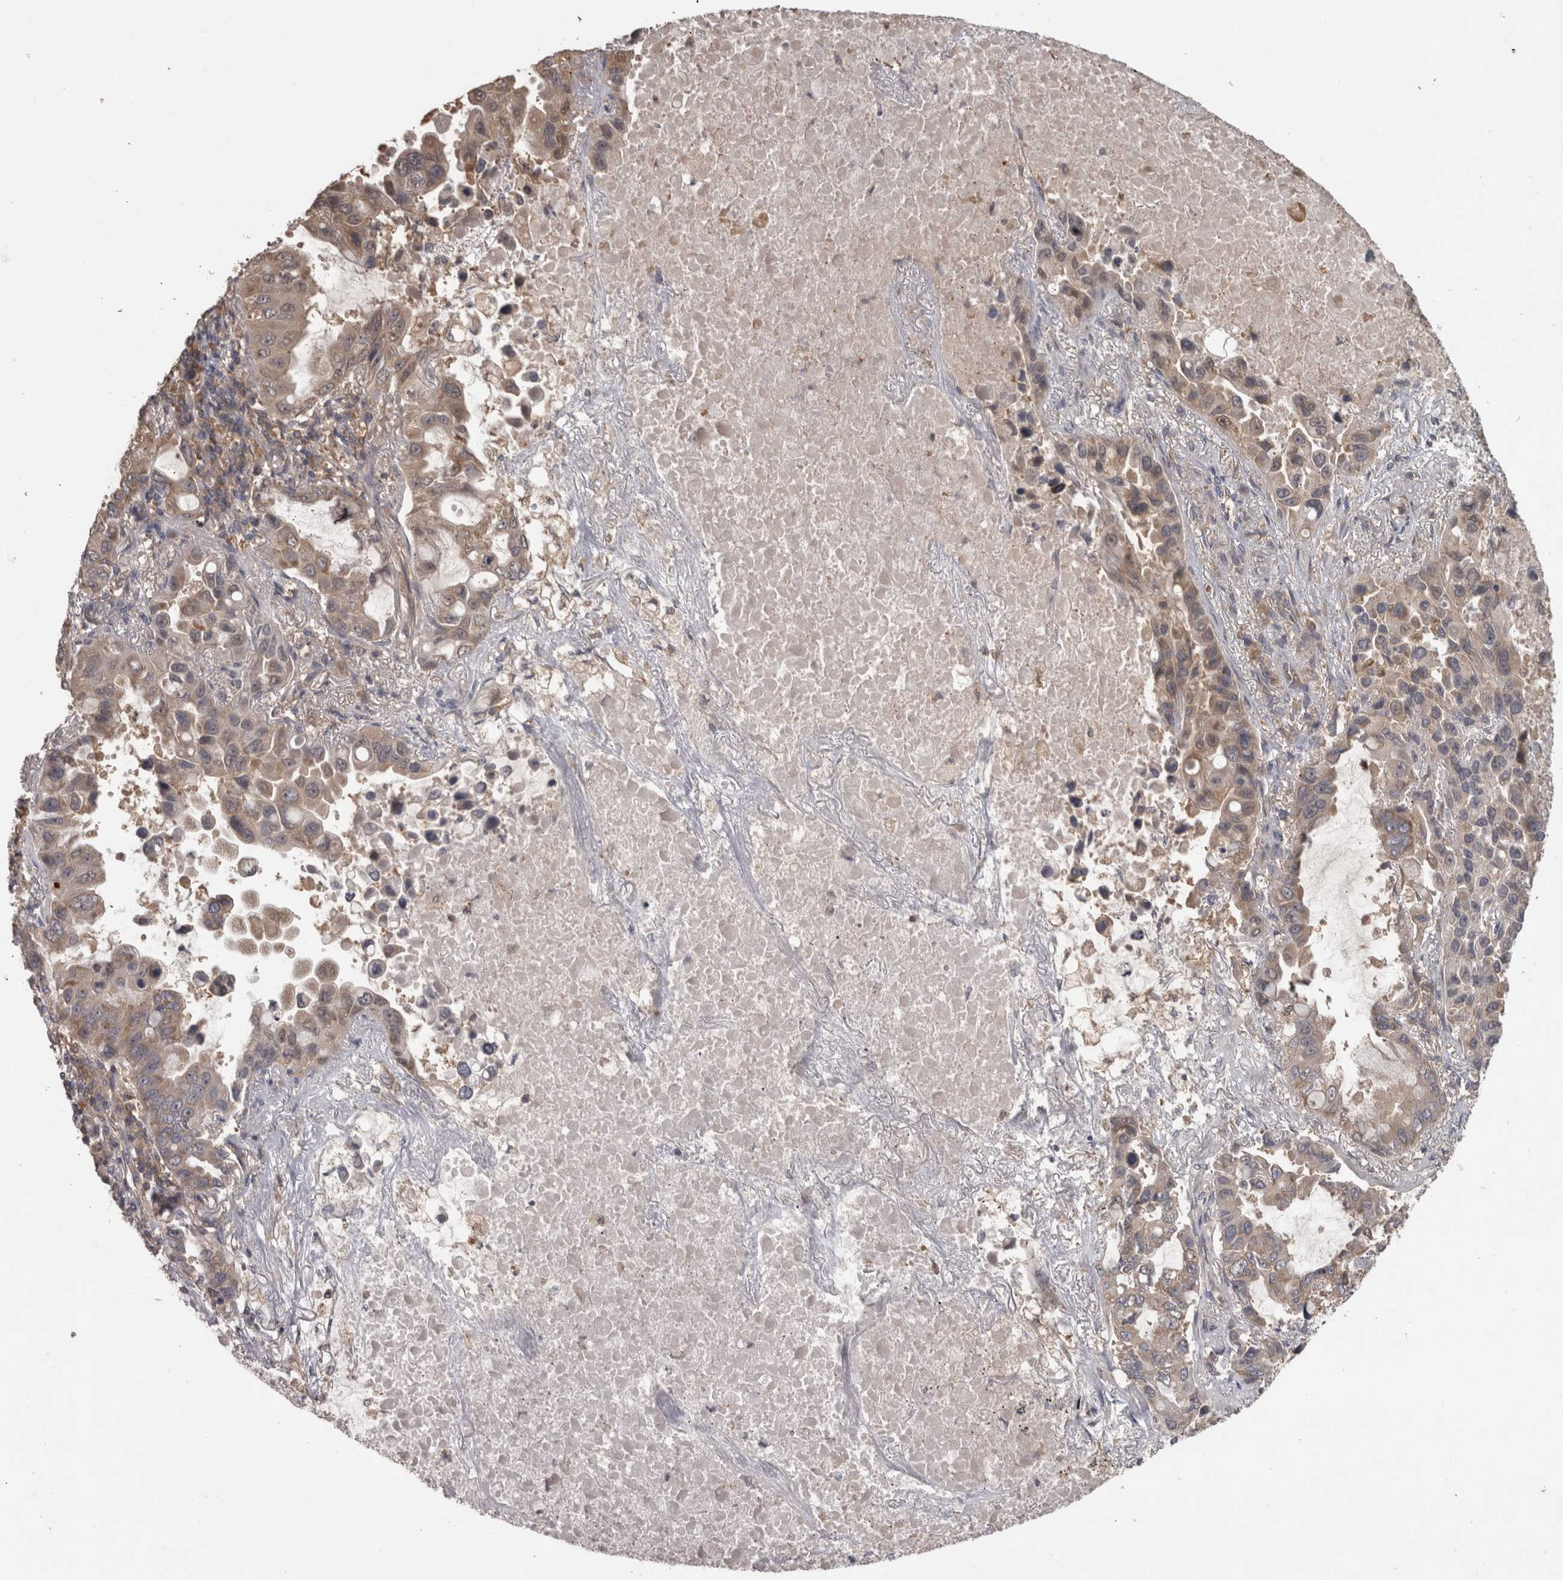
{"staining": {"intensity": "weak", "quantity": ">75%", "location": "cytoplasmic/membranous"}, "tissue": "lung cancer", "cell_type": "Tumor cells", "image_type": "cancer", "snomed": [{"axis": "morphology", "description": "Adenocarcinoma, NOS"}, {"axis": "topography", "description": "Lung"}], "caption": "Immunohistochemical staining of human lung cancer exhibits weak cytoplasmic/membranous protein positivity in approximately >75% of tumor cells. (DAB IHC with brightfield microscopy, high magnification).", "gene": "MICU3", "patient": {"sex": "male", "age": 64}}